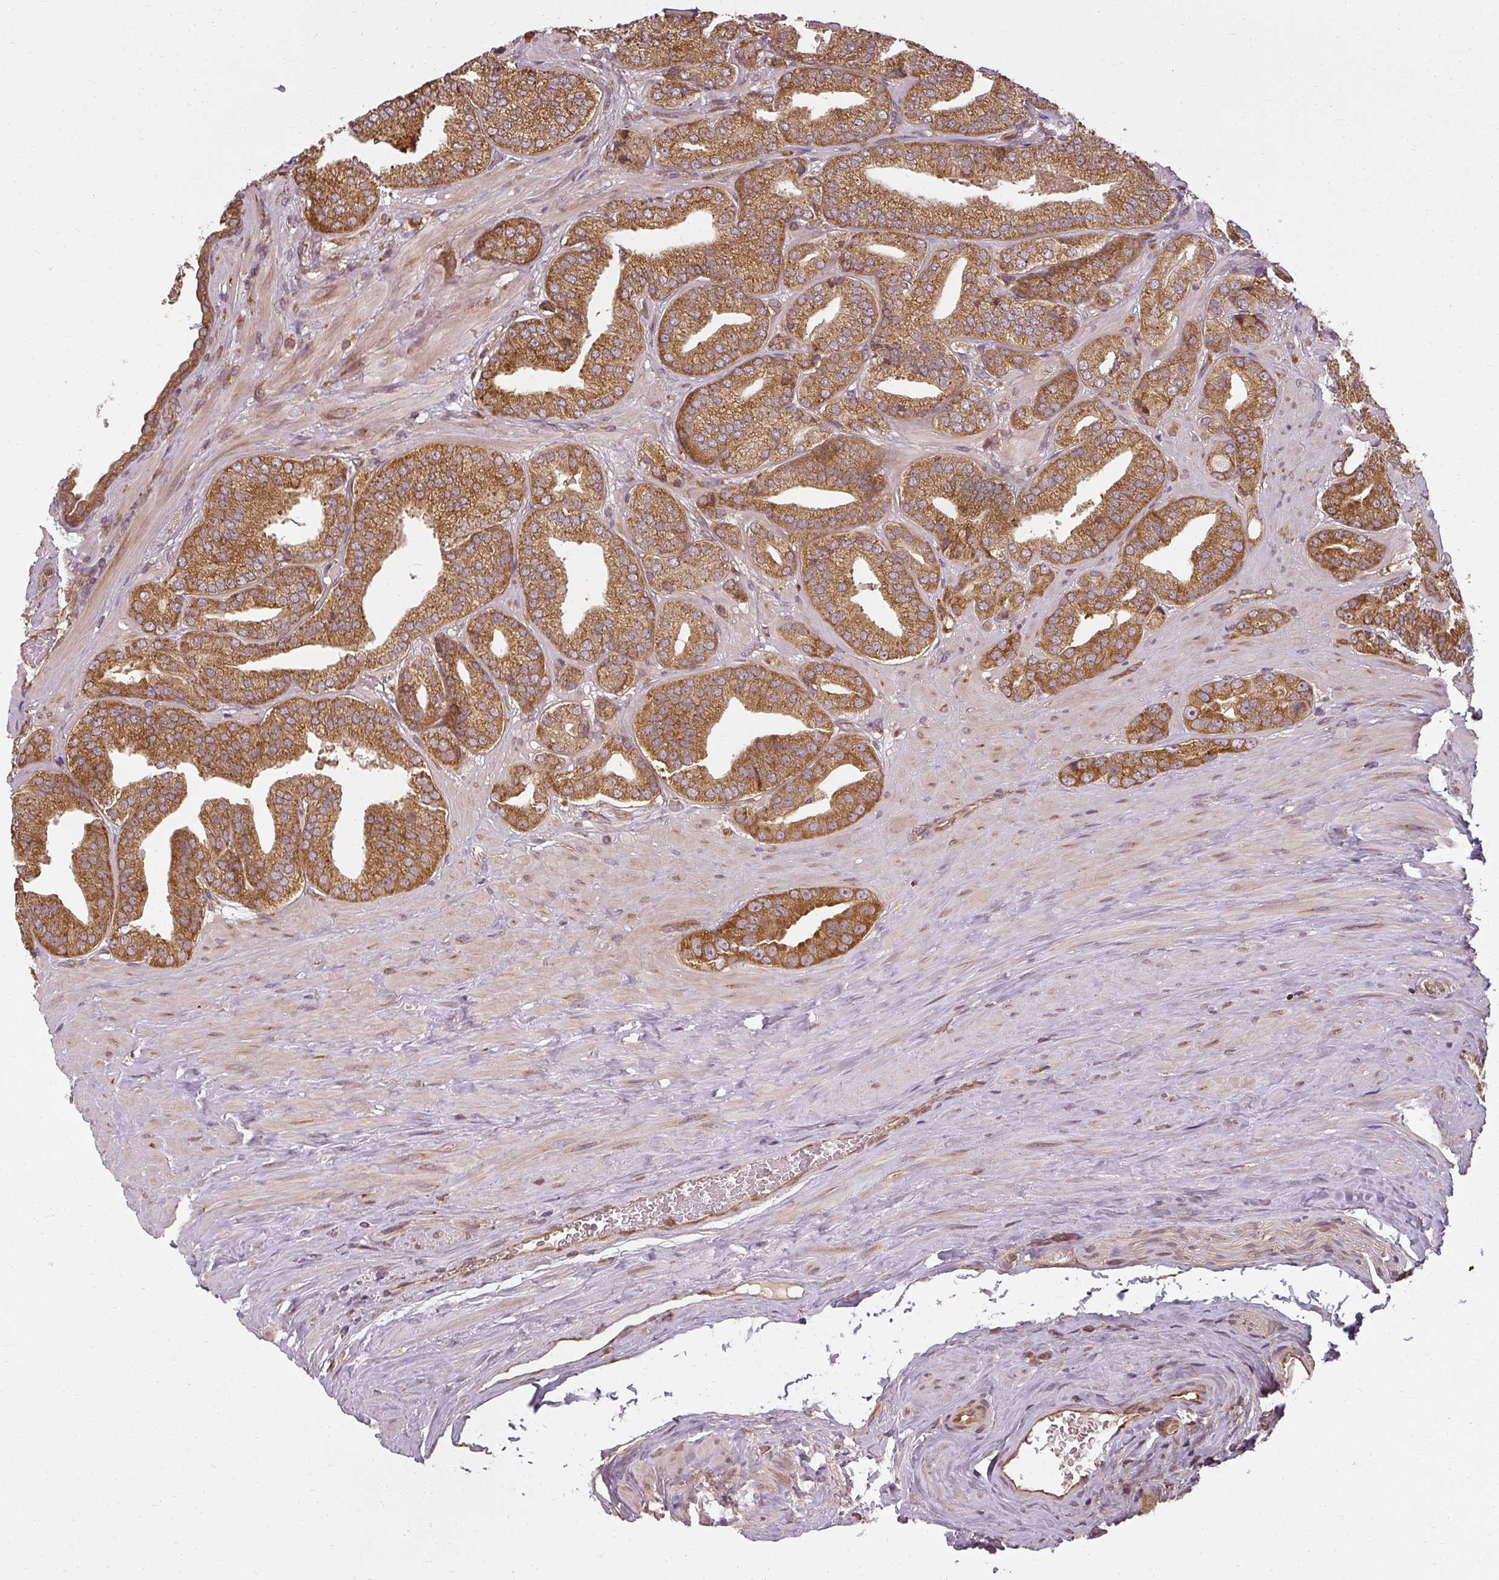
{"staining": {"intensity": "strong", "quantity": ">75%", "location": "cytoplasmic/membranous"}, "tissue": "prostate cancer", "cell_type": "Tumor cells", "image_type": "cancer", "snomed": [{"axis": "morphology", "description": "Adenocarcinoma, High grade"}, {"axis": "topography", "description": "Prostate"}], "caption": "Immunohistochemical staining of human prostate high-grade adenocarcinoma shows high levels of strong cytoplasmic/membranous protein positivity in about >75% of tumor cells.", "gene": "RPL24", "patient": {"sex": "male", "age": 63}}